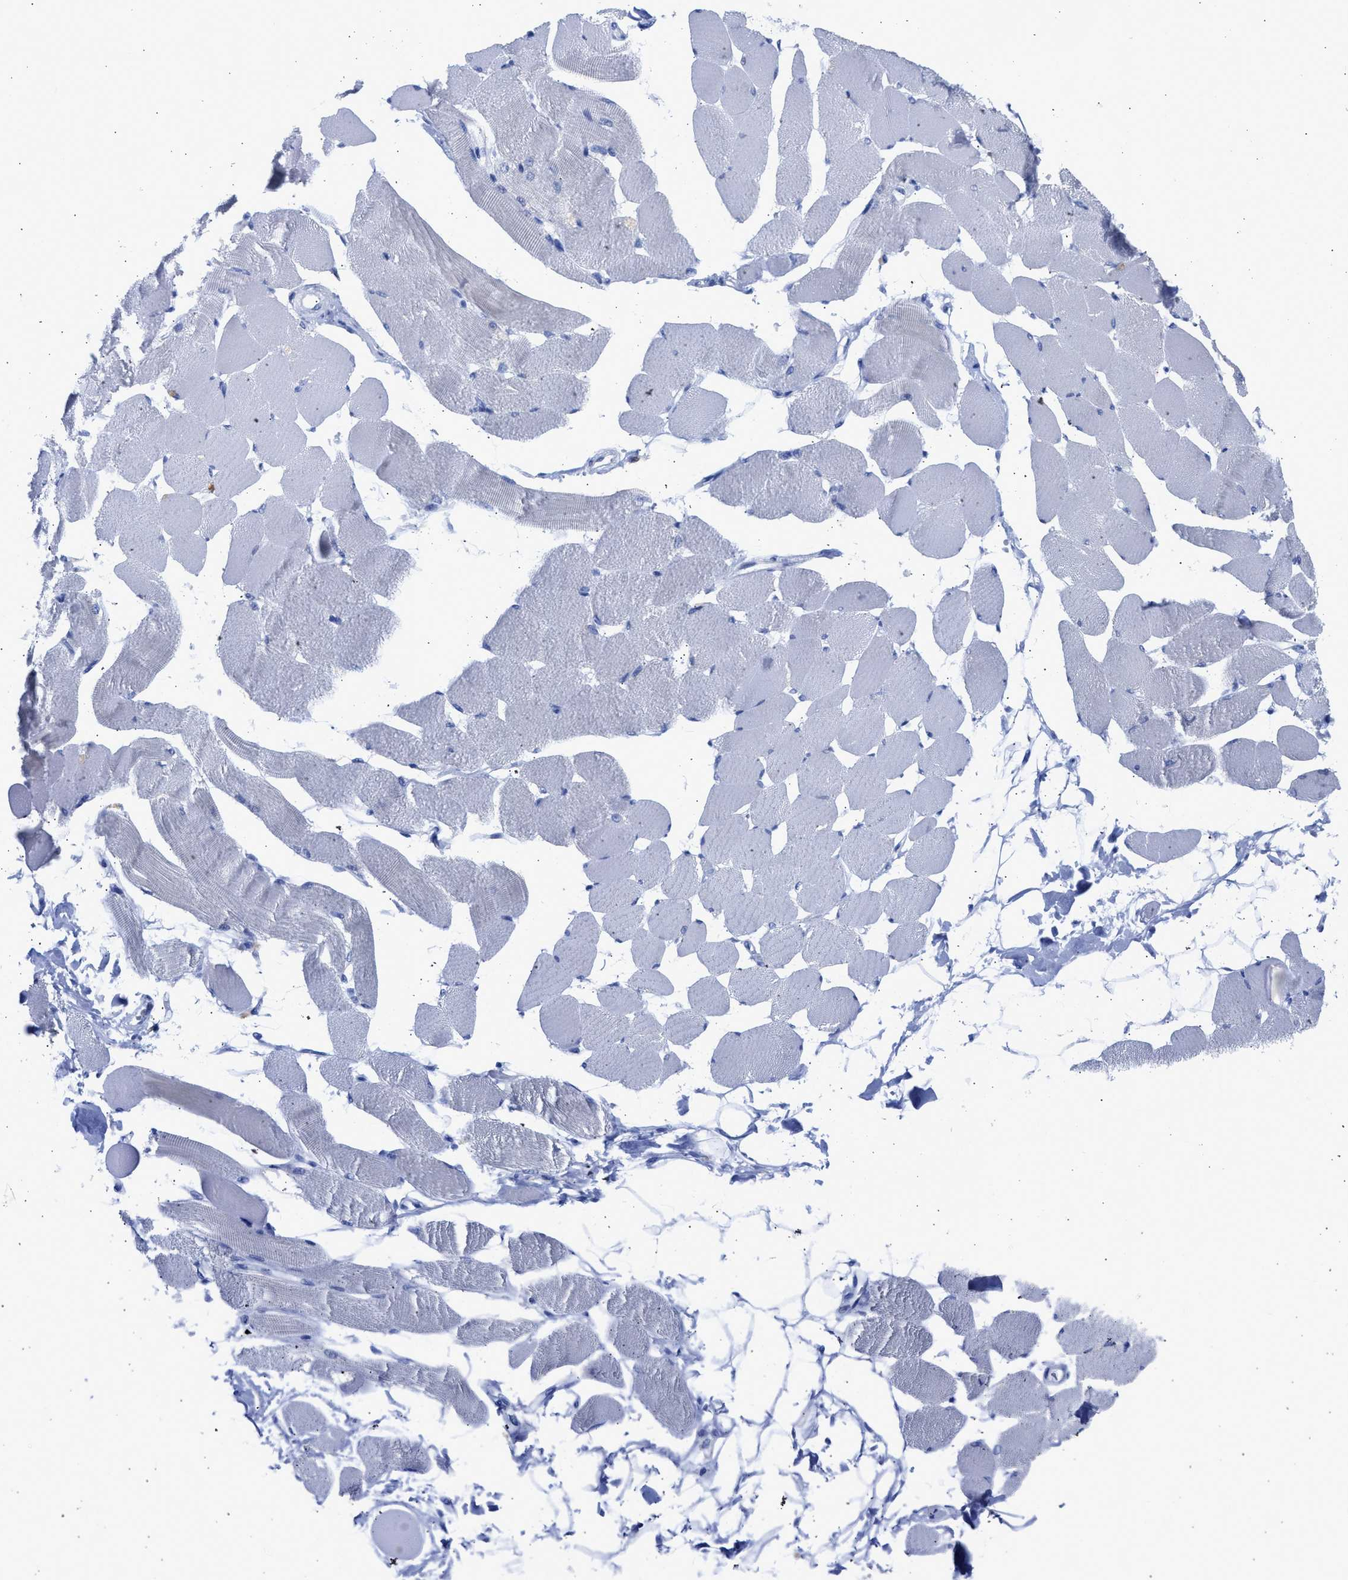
{"staining": {"intensity": "negative", "quantity": "none", "location": "none"}, "tissue": "skeletal muscle", "cell_type": "Myocytes", "image_type": "normal", "snomed": [{"axis": "morphology", "description": "Normal tissue, NOS"}, {"axis": "topography", "description": "Skeletal muscle"}, {"axis": "topography", "description": "Peripheral nerve tissue"}], "caption": "This image is of unremarkable skeletal muscle stained with immunohistochemistry to label a protein in brown with the nuclei are counter-stained blue. There is no staining in myocytes.", "gene": "RSPH1", "patient": {"sex": "female", "age": 84}}